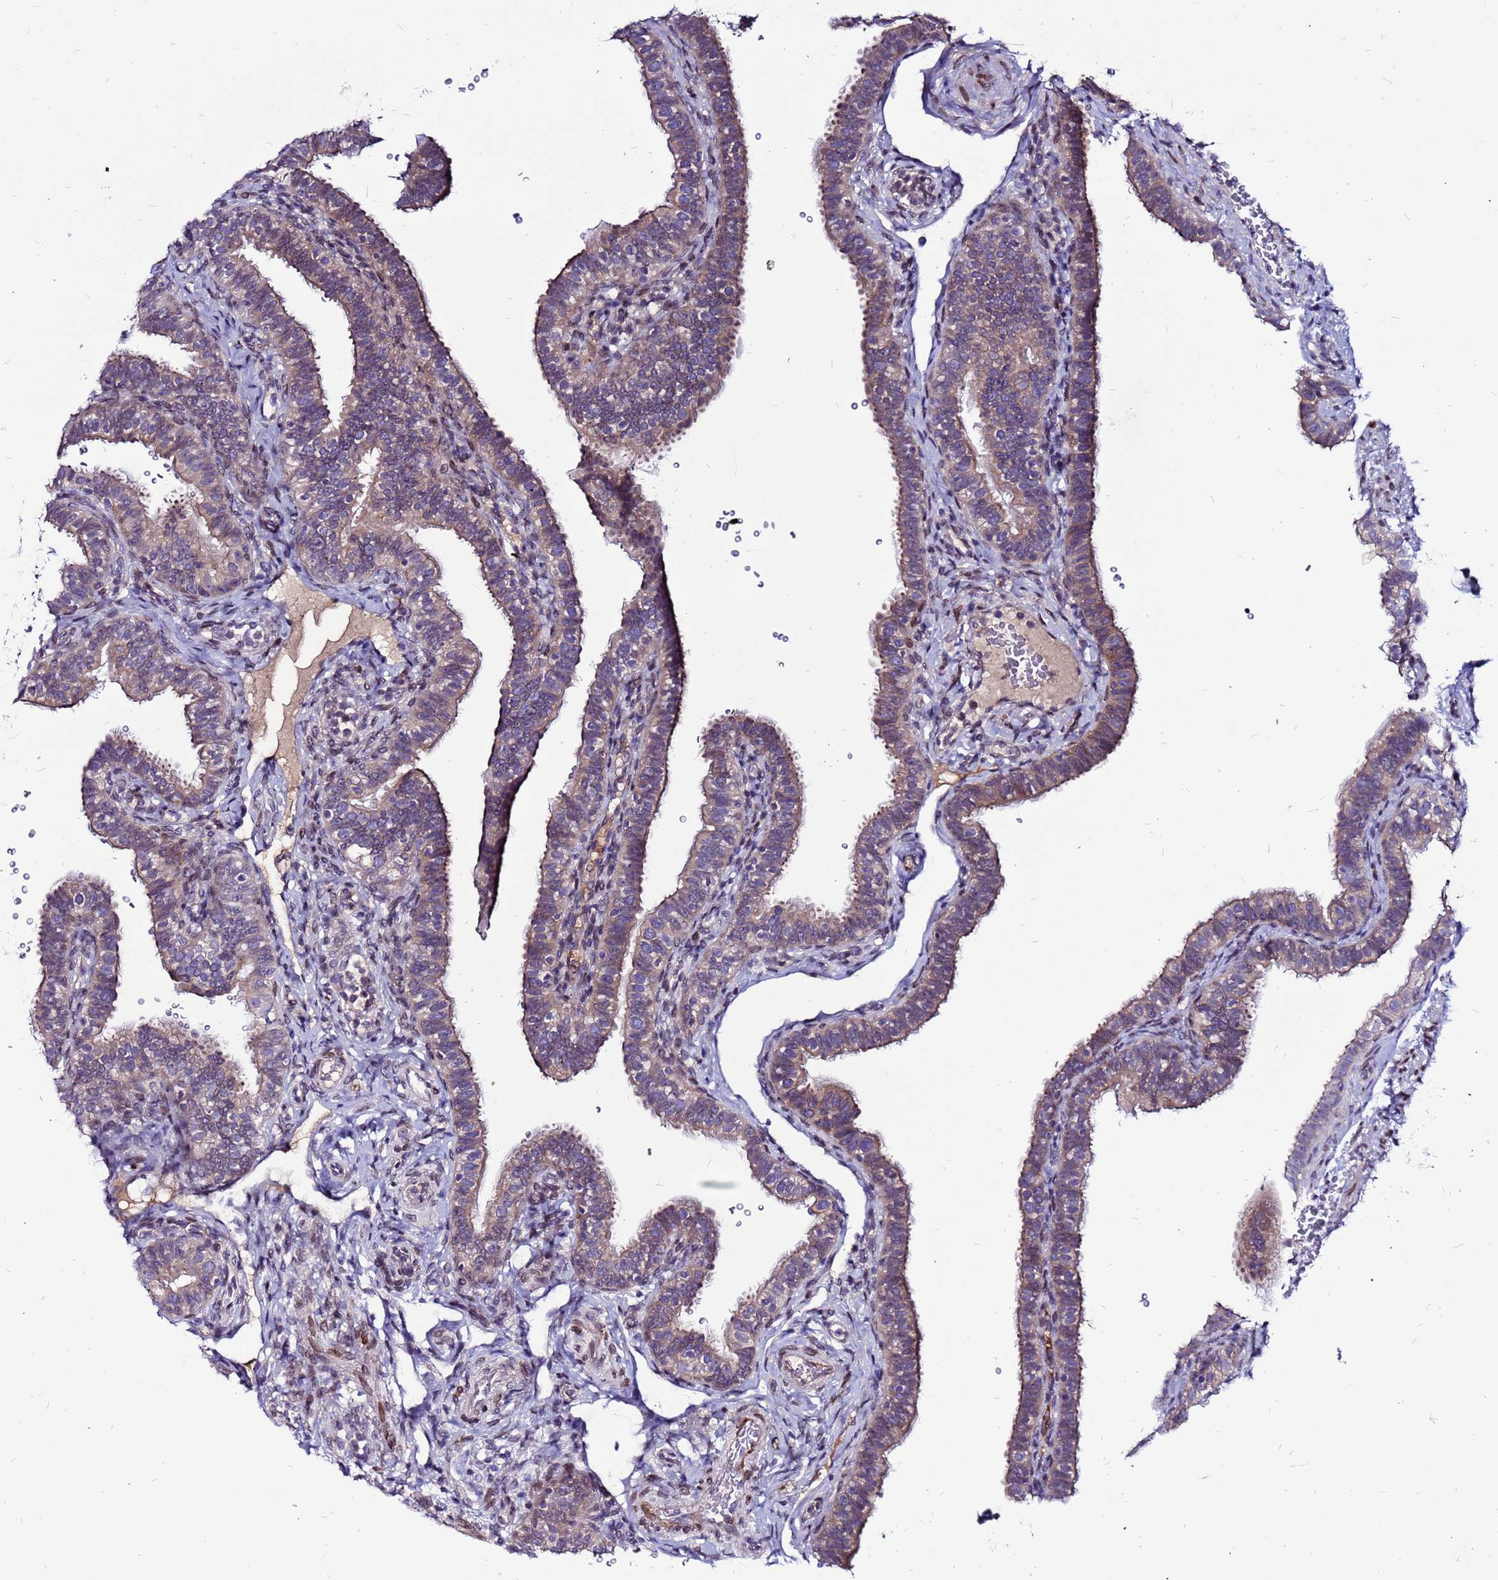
{"staining": {"intensity": "weak", "quantity": "25%-75%", "location": "cytoplasmic/membranous"}, "tissue": "fallopian tube", "cell_type": "Glandular cells", "image_type": "normal", "snomed": [{"axis": "morphology", "description": "Normal tissue, NOS"}, {"axis": "topography", "description": "Fallopian tube"}], "caption": "Immunohistochemistry of benign human fallopian tube exhibits low levels of weak cytoplasmic/membranous staining in about 25%-75% of glandular cells.", "gene": "CCDC71", "patient": {"sex": "female", "age": 41}}